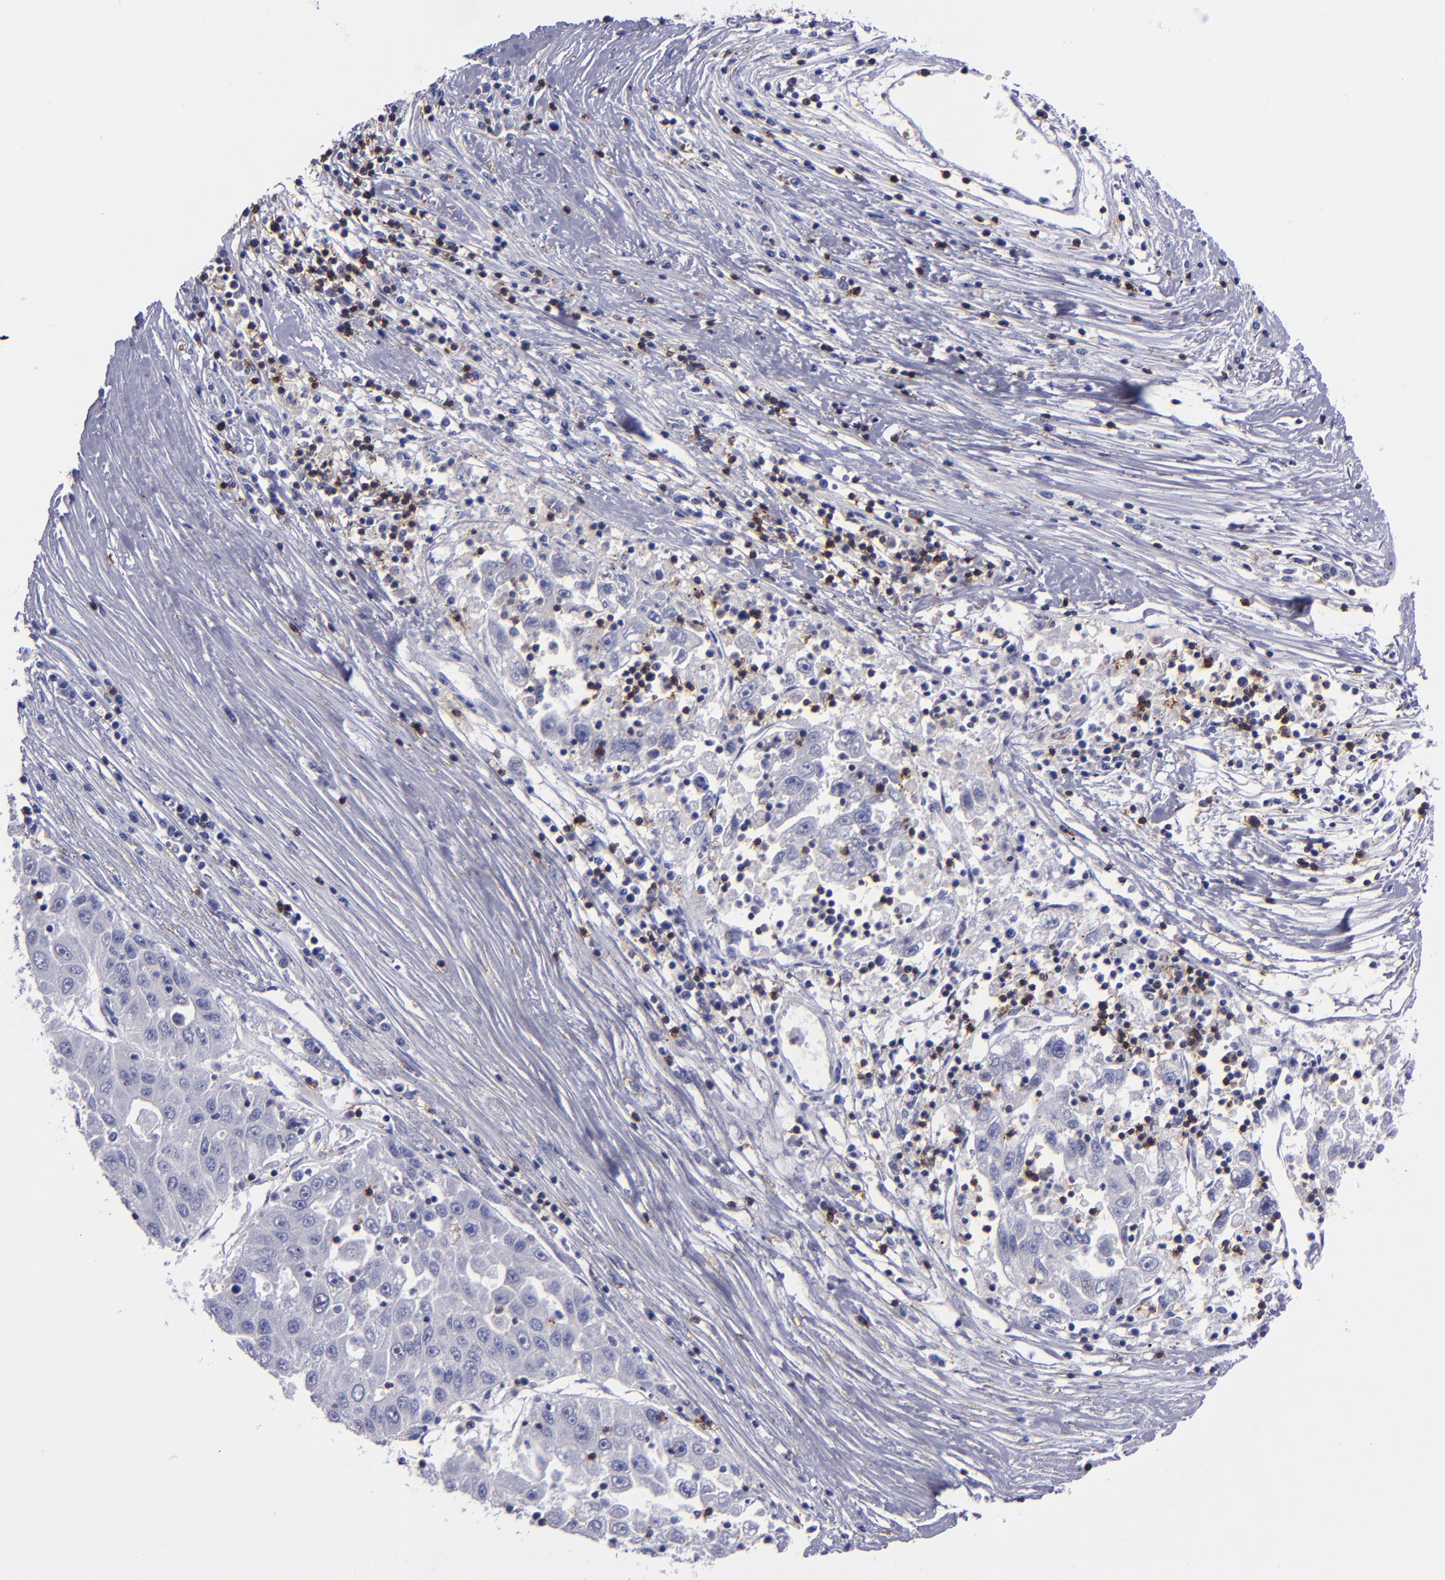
{"staining": {"intensity": "negative", "quantity": "none", "location": "none"}, "tissue": "liver cancer", "cell_type": "Tumor cells", "image_type": "cancer", "snomed": [{"axis": "morphology", "description": "Carcinoma, Hepatocellular, NOS"}, {"axis": "topography", "description": "Liver"}], "caption": "There is no significant staining in tumor cells of liver cancer (hepatocellular carcinoma). (DAB IHC with hematoxylin counter stain).", "gene": "CD6", "patient": {"sex": "male", "age": 49}}